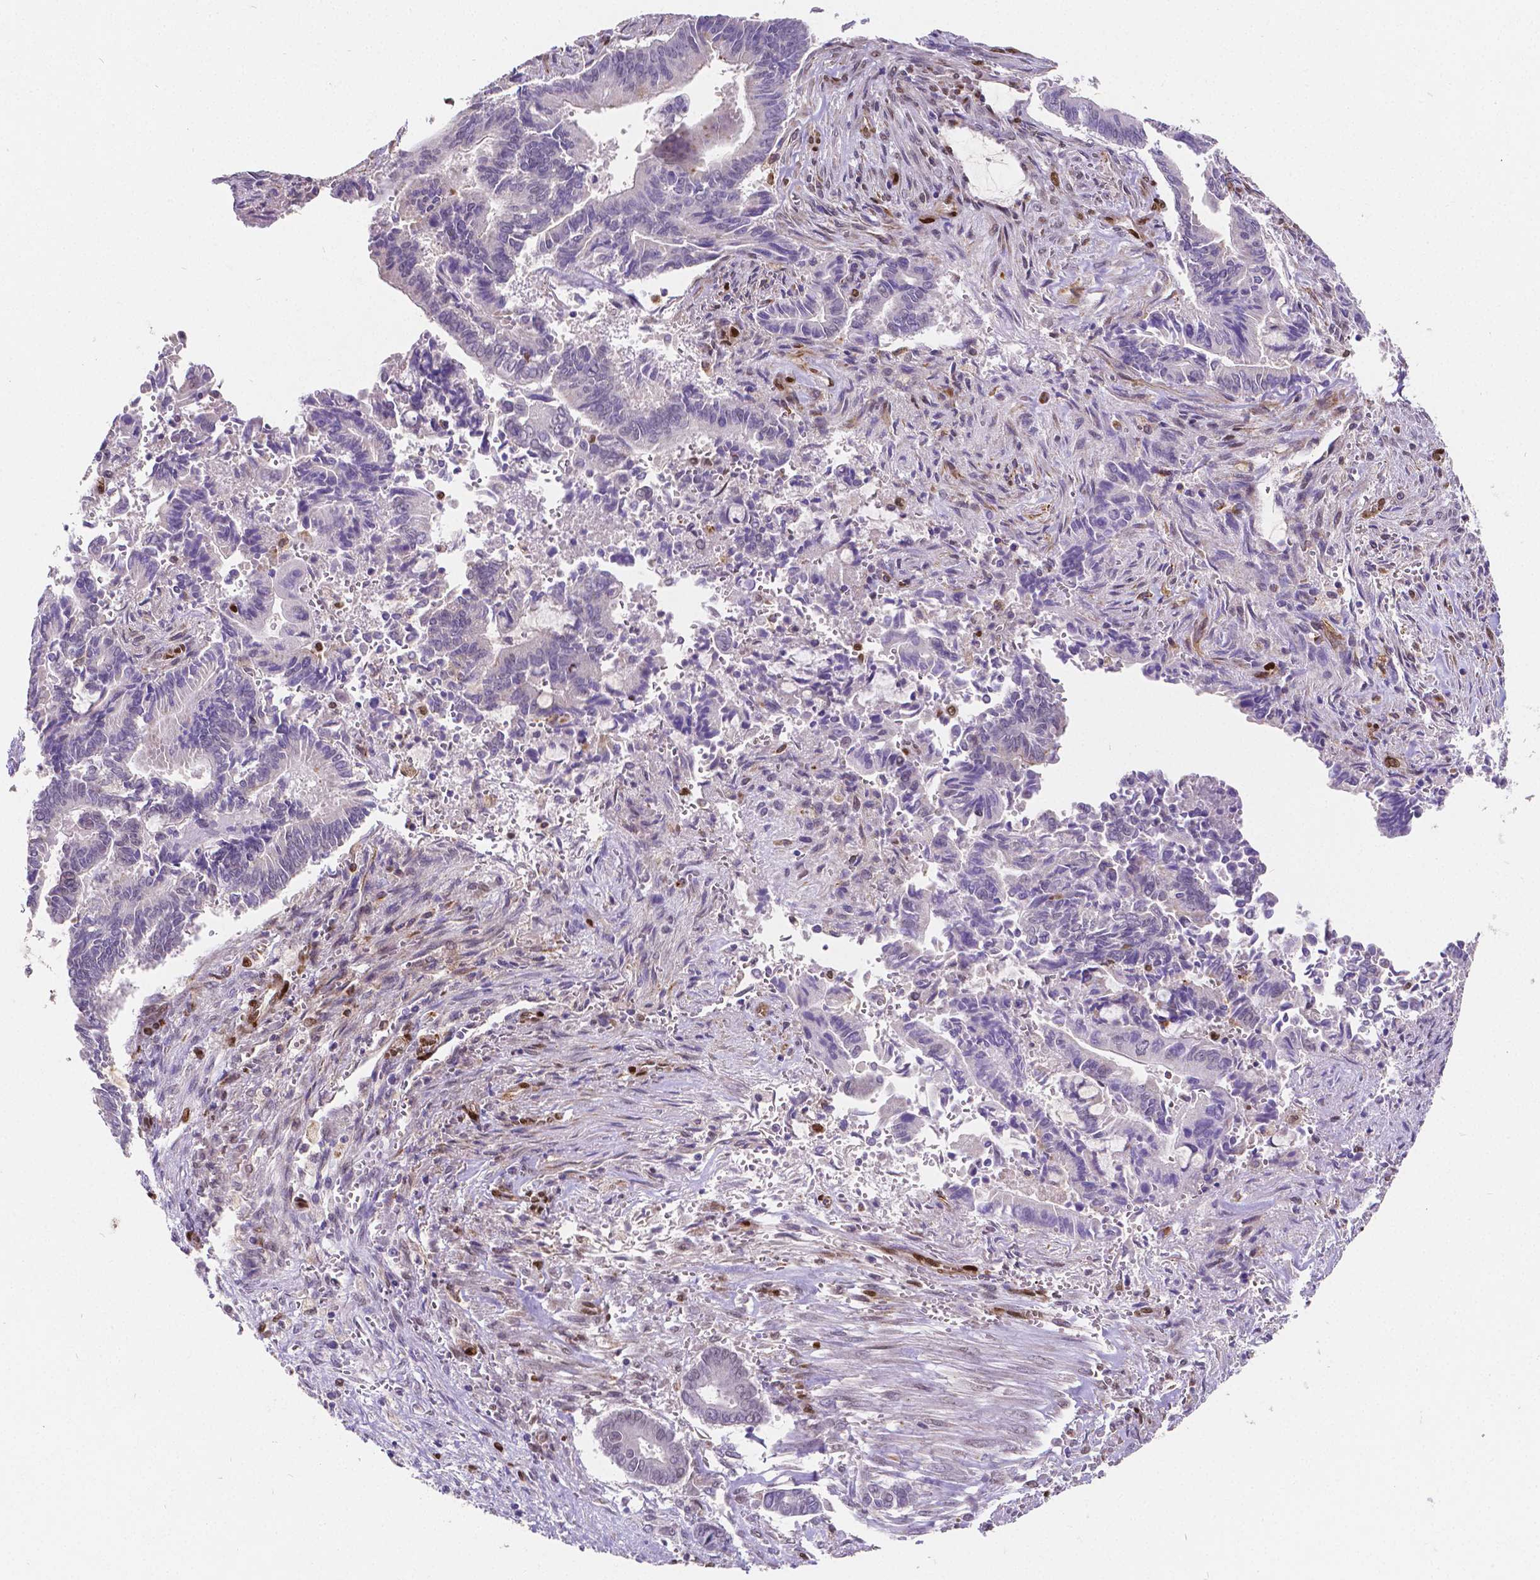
{"staining": {"intensity": "negative", "quantity": "none", "location": "none"}, "tissue": "pancreatic cancer", "cell_type": "Tumor cells", "image_type": "cancer", "snomed": [{"axis": "morphology", "description": "Adenocarcinoma, NOS"}, {"axis": "topography", "description": "Pancreas"}], "caption": "Immunohistochemistry (IHC) of pancreatic cancer reveals no staining in tumor cells.", "gene": "MEF2C", "patient": {"sex": "male", "age": 68}}